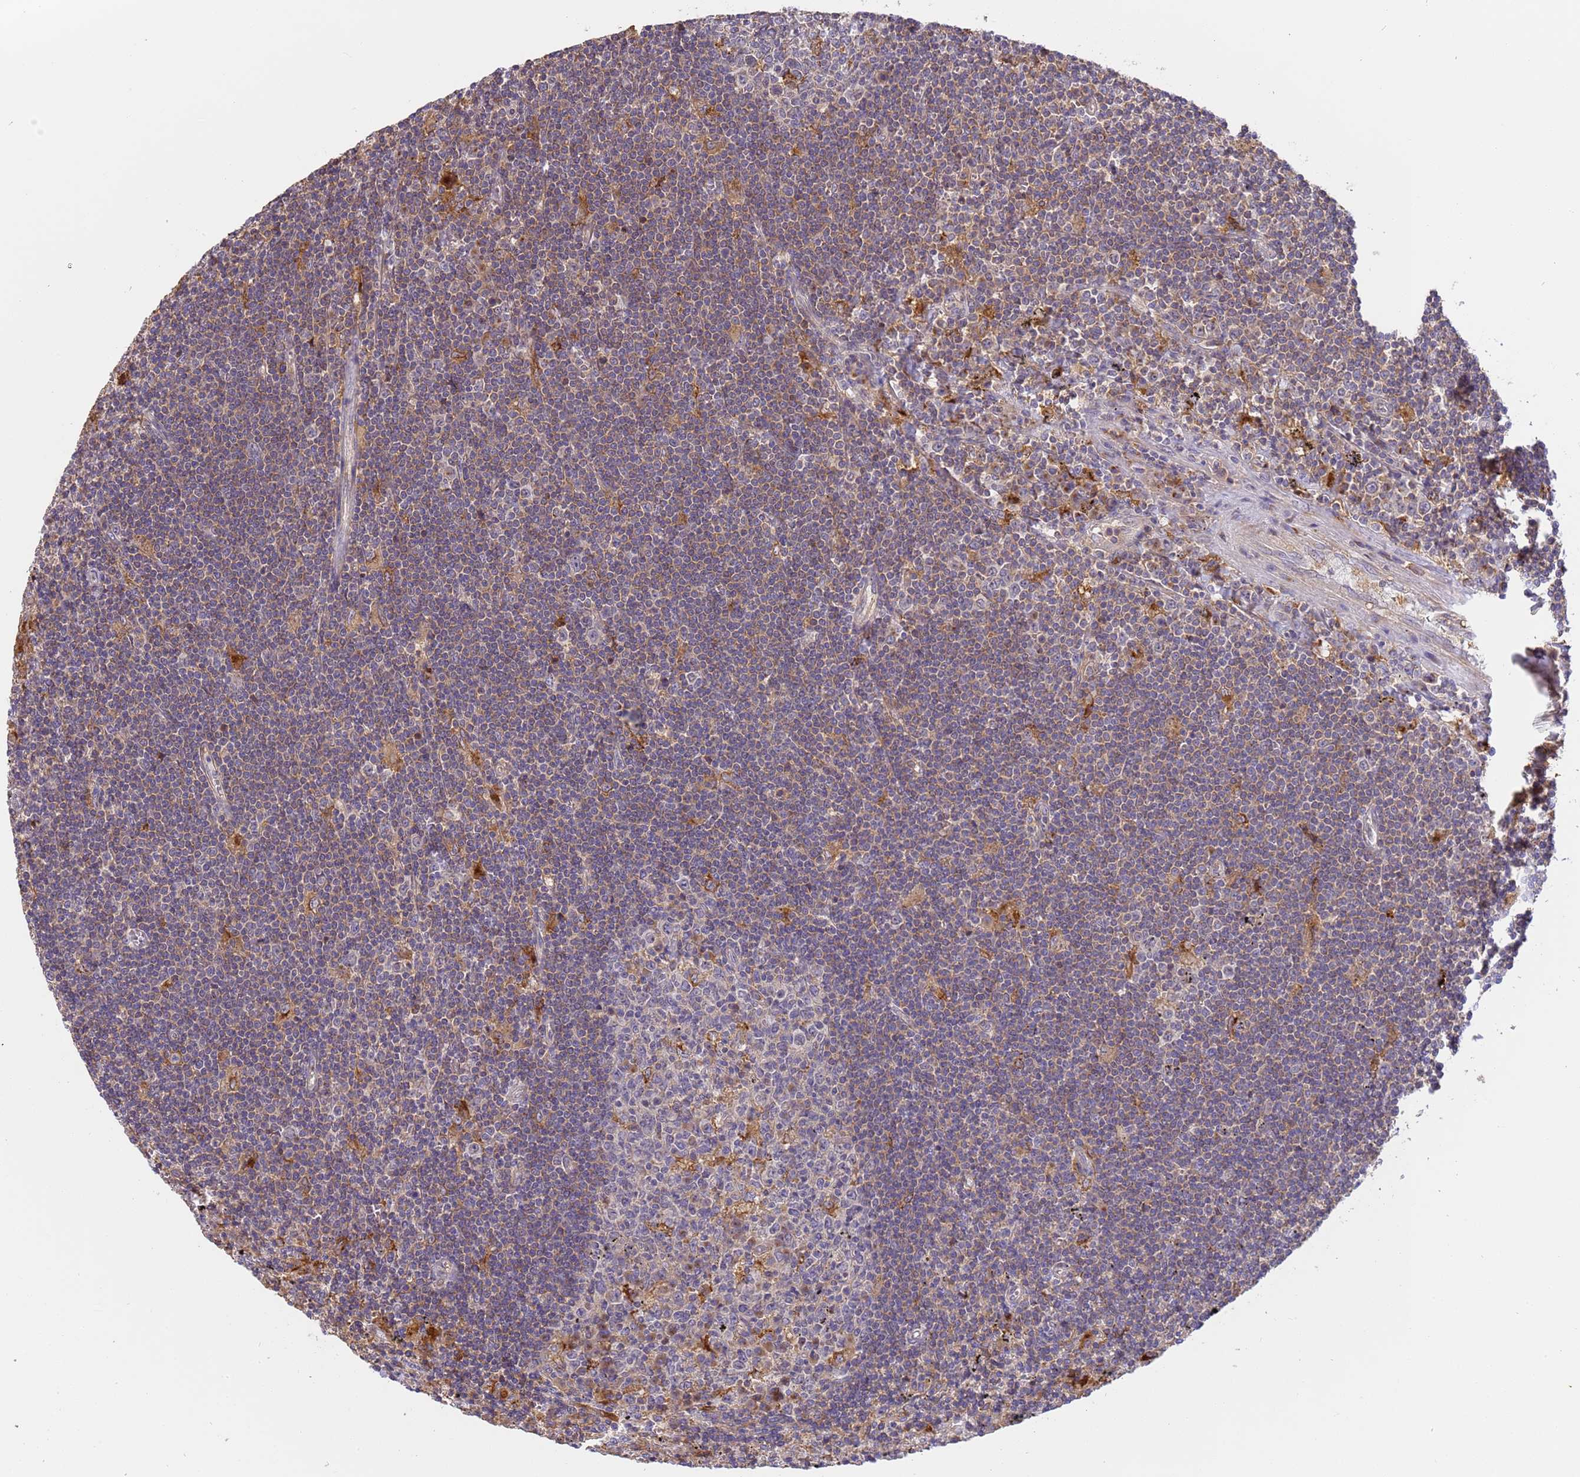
{"staining": {"intensity": "weak", "quantity": "<25%", "location": "cytoplasmic/membranous"}, "tissue": "lymphoma", "cell_type": "Tumor cells", "image_type": "cancer", "snomed": [{"axis": "morphology", "description": "Malignant lymphoma, non-Hodgkin's type, Low grade"}, {"axis": "topography", "description": "Spleen"}], "caption": "This is a histopathology image of IHC staining of lymphoma, which shows no staining in tumor cells.", "gene": "M6PR", "patient": {"sex": "male", "age": 76}}